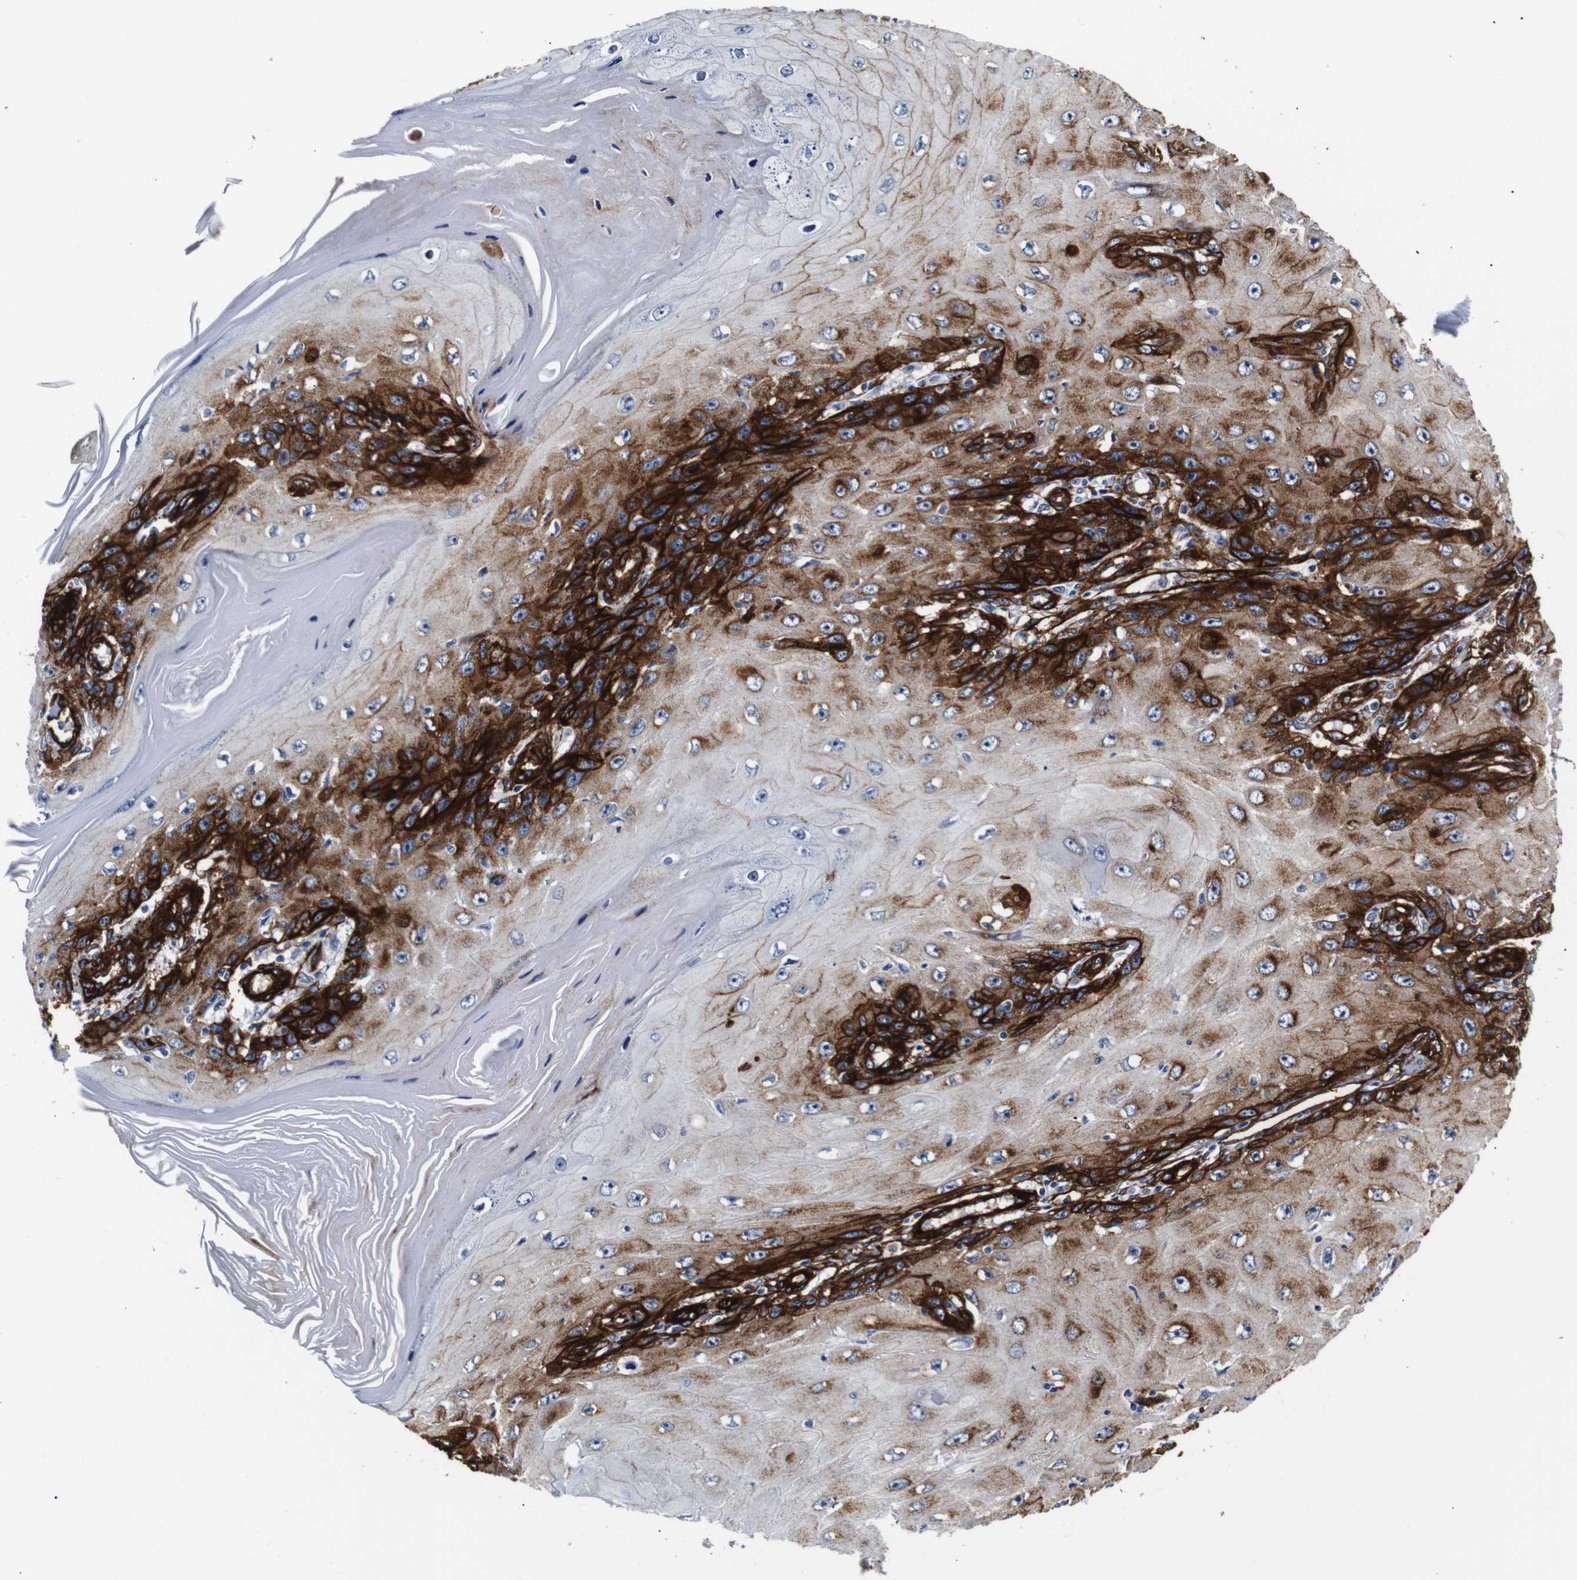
{"staining": {"intensity": "strong", "quantity": "25%-75%", "location": "cytoplasmic/membranous"}, "tissue": "skin cancer", "cell_type": "Tumor cells", "image_type": "cancer", "snomed": [{"axis": "morphology", "description": "Squamous cell carcinoma, NOS"}, {"axis": "topography", "description": "Skin"}], "caption": "The immunohistochemical stain shows strong cytoplasmic/membranous positivity in tumor cells of skin cancer (squamous cell carcinoma) tissue.", "gene": "CAV2", "patient": {"sex": "female", "age": 73}}